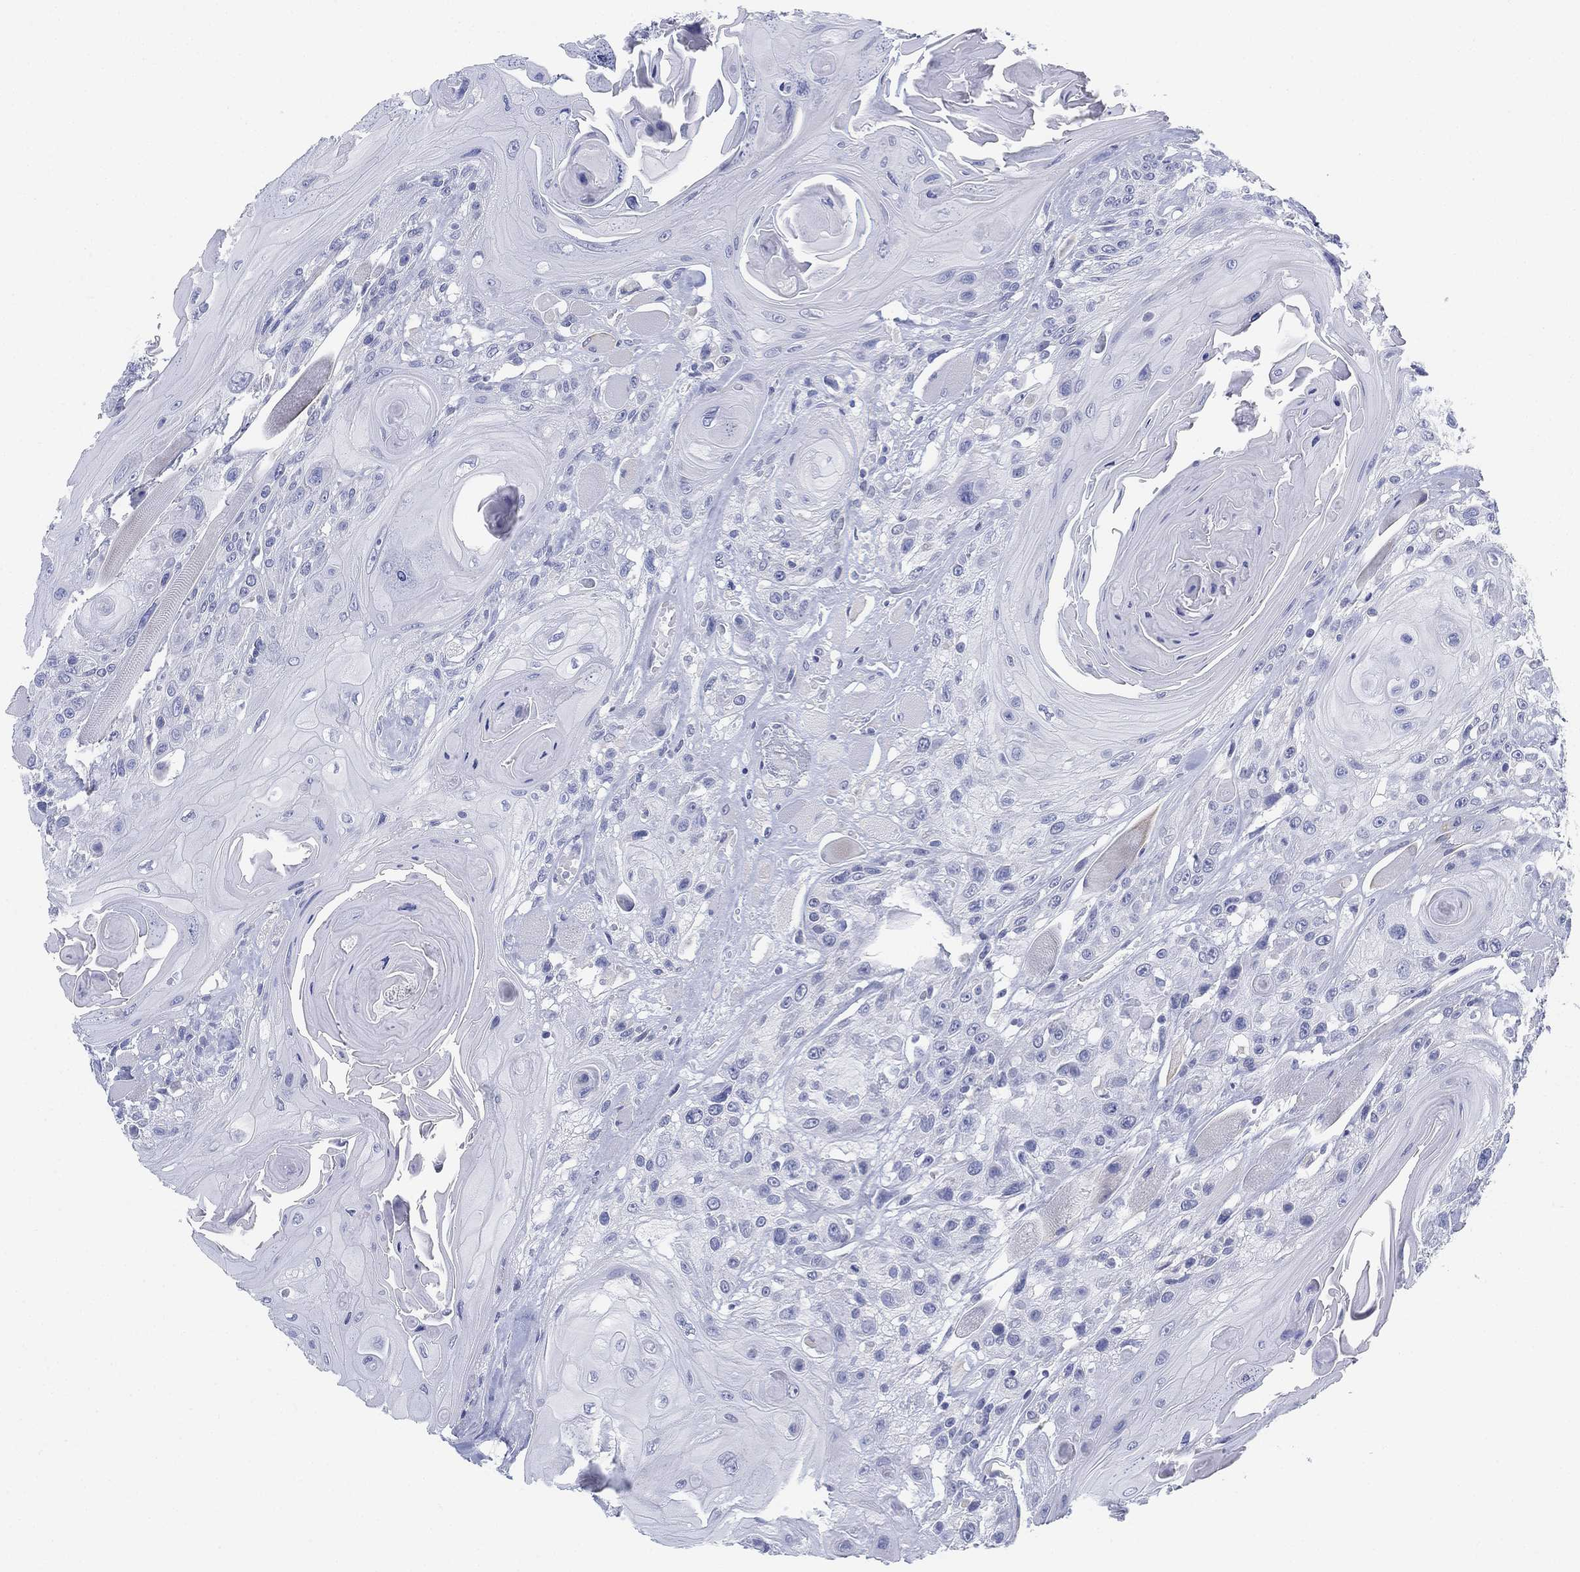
{"staining": {"intensity": "negative", "quantity": "none", "location": "none"}, "tissue": "head and neck cancer", "cell_type": "Tumor cells", "image_type": "cancer", "snomed": [{"axis": "morphology", "description": "Squamous cell carcinoma, NOS"}, {"axis": "topography", "description": "Head-Neck"}], "caption": "An immunohistochemistry histopathology image of head and neck squamous cell carcinoma is shown. There is no staining in tumor cells of head and neck squamous cell carcinoma.", "gene": "GCNA", "patient": {"sex": "female", "age": 59}}